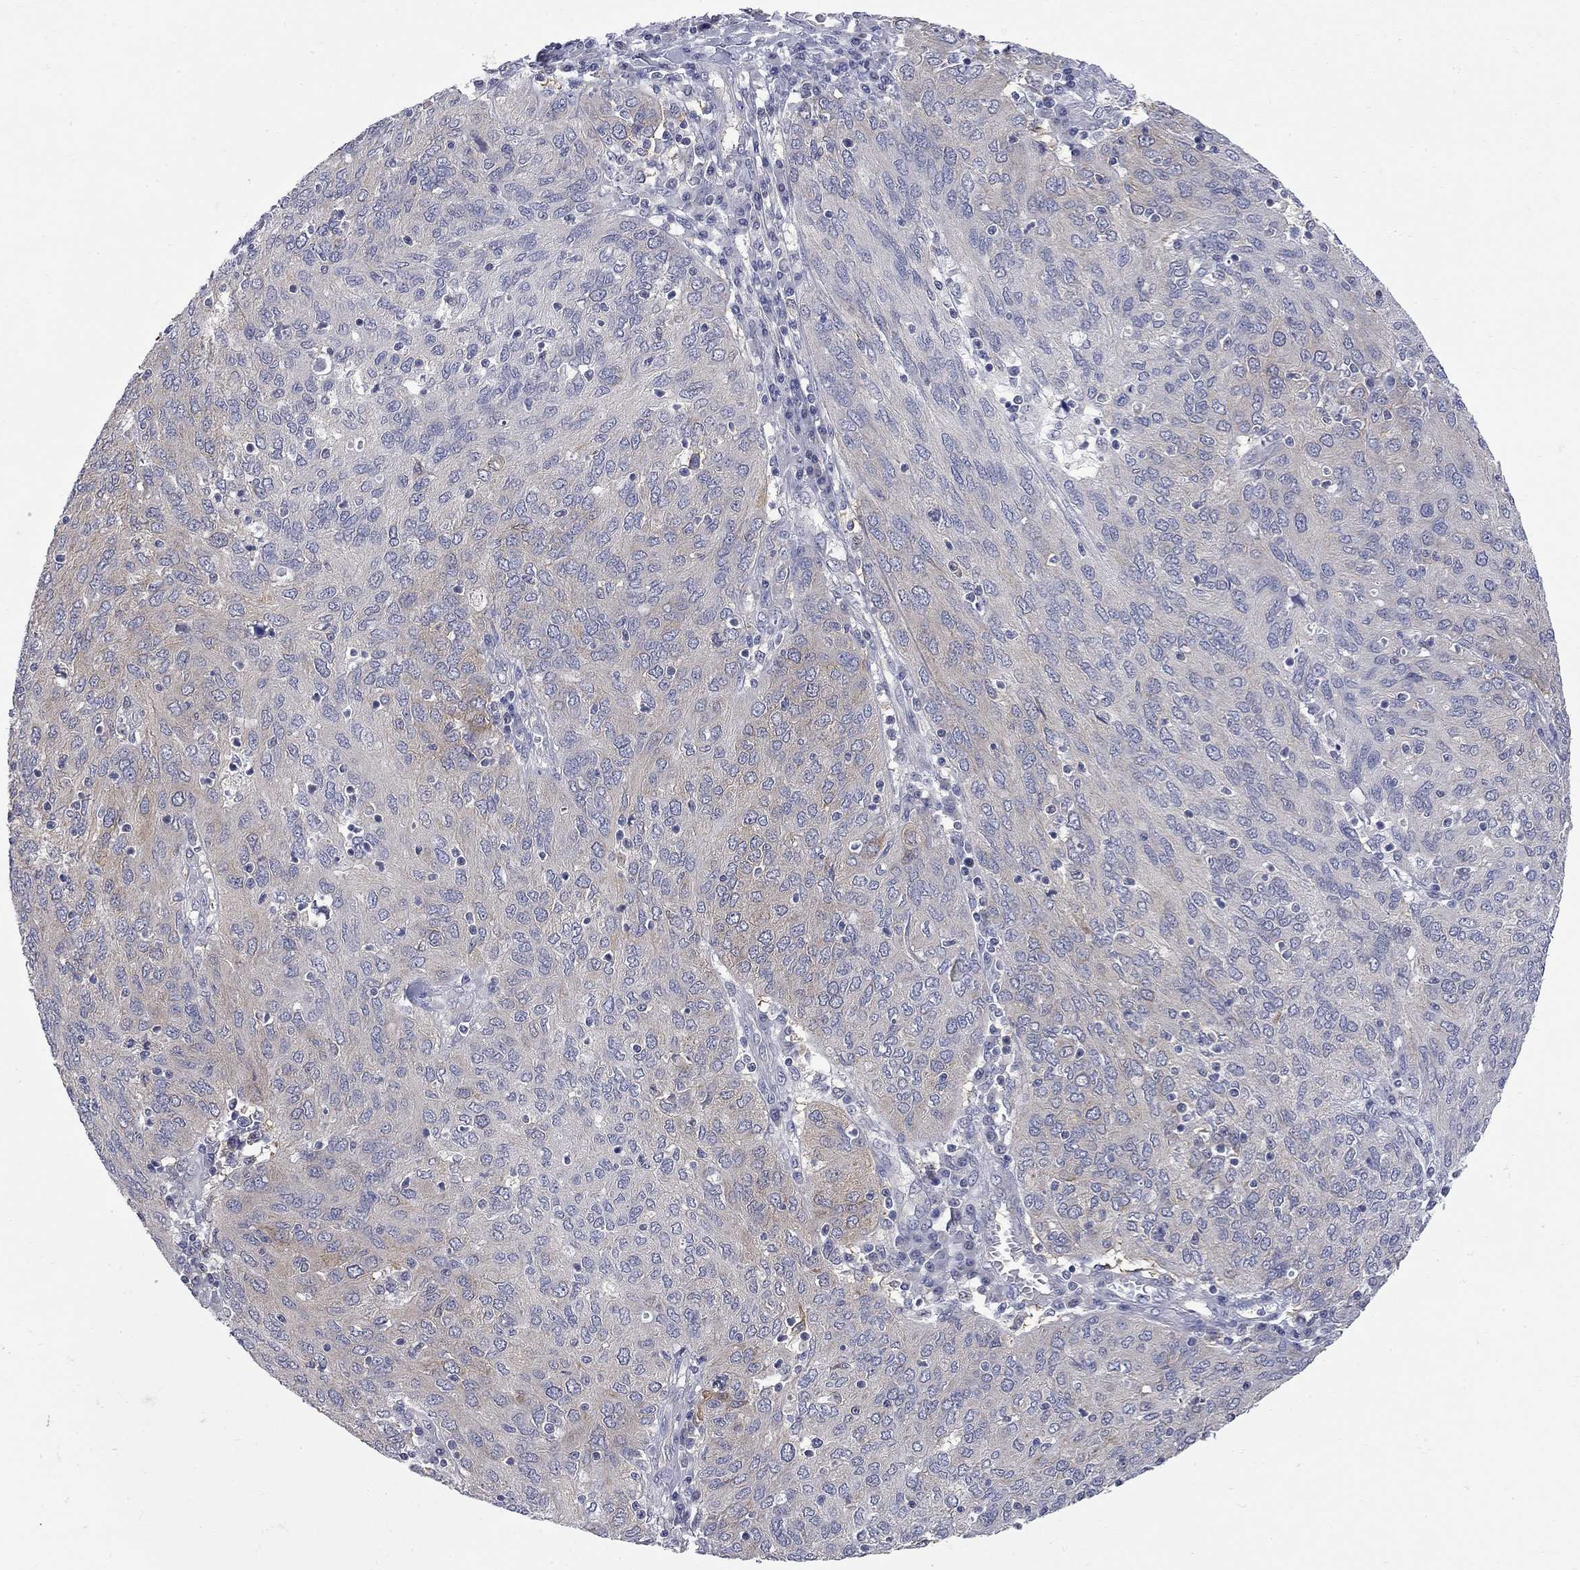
{"staining": {"intensity": "negative", "quantity": "none", "location": "none"}, "tissue": "ovarian cancer", "cell_type": "Tumor cells", "image_type": "cancer", "snomed": [{"axis": "morphology", "description": "Carcinoma, endometroid"}, {"axis": "topography", "description": "Ovary"}], "caption": "Ovarian endometroid carcinoma was stained to show a protein in brown. There is no significant staining in tumor cells.", "gene": "GALNT8", "patient": {"sex": "female", "age": 50}}